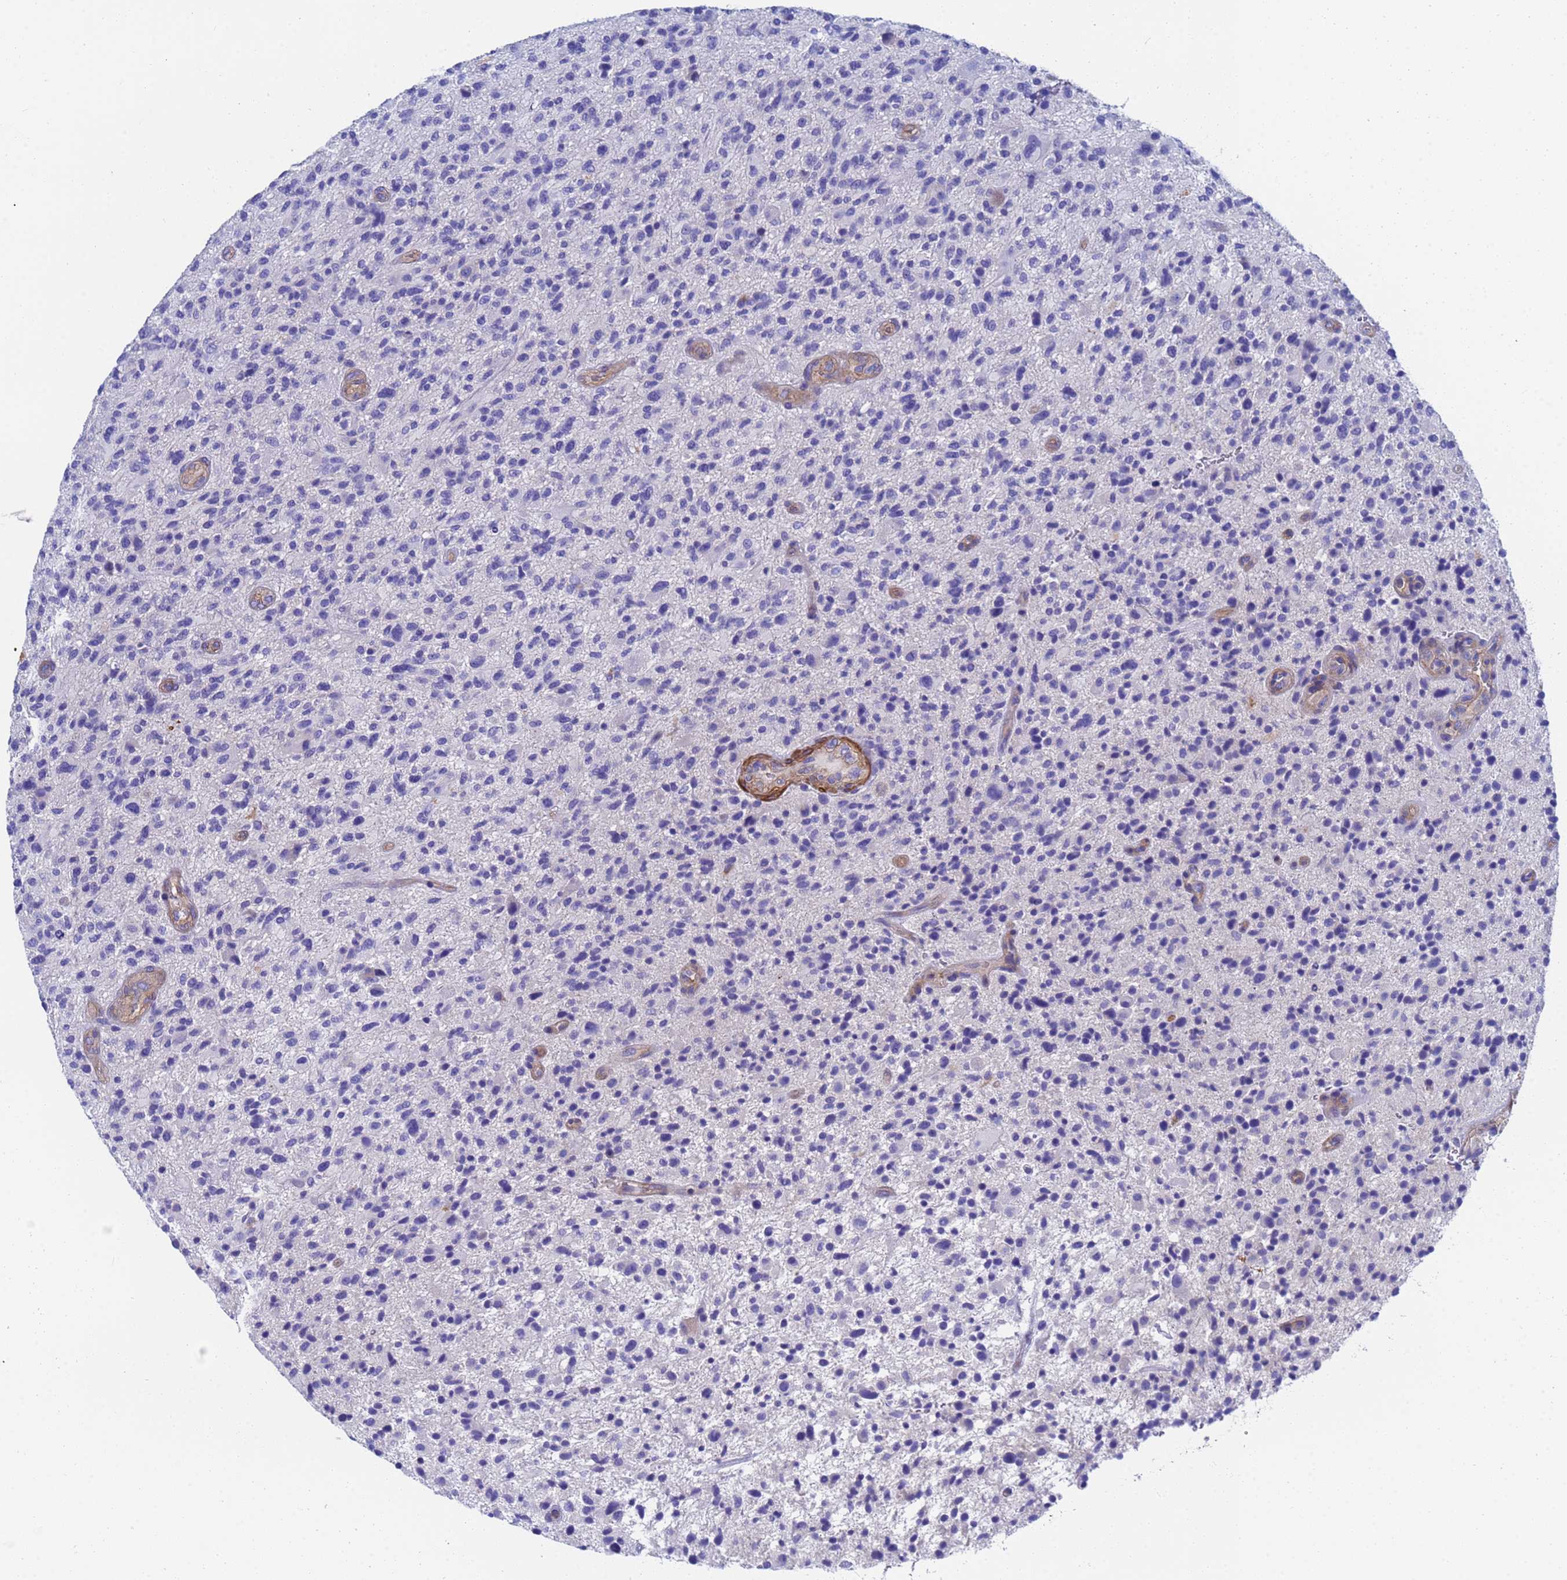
{"staining": {"intensity": "negative", "quantity": "none", "location": "none"}, "tissue": "glioma", "cell_type": "Tumor cells", "image_type": "cancer", "snomed": [{"axis": "morphology", "description": "Glioma, malignant, High grade"}, {"axis": "topography", "description": "Brain"}], "caption": "Immunohistochemistry (IHC) histopathology image of glioma stained for a protein (brown), which displays no staining in tumor cells. The staining was performed using DAB (3,3'-diaminobenzidine) to visualize the protein expression in brown, while the nuclei were stained in blue with hematoxylin (Magnification: 20x).", "gene": "CST4", "patient": {"sex": "male", "age": 47}}